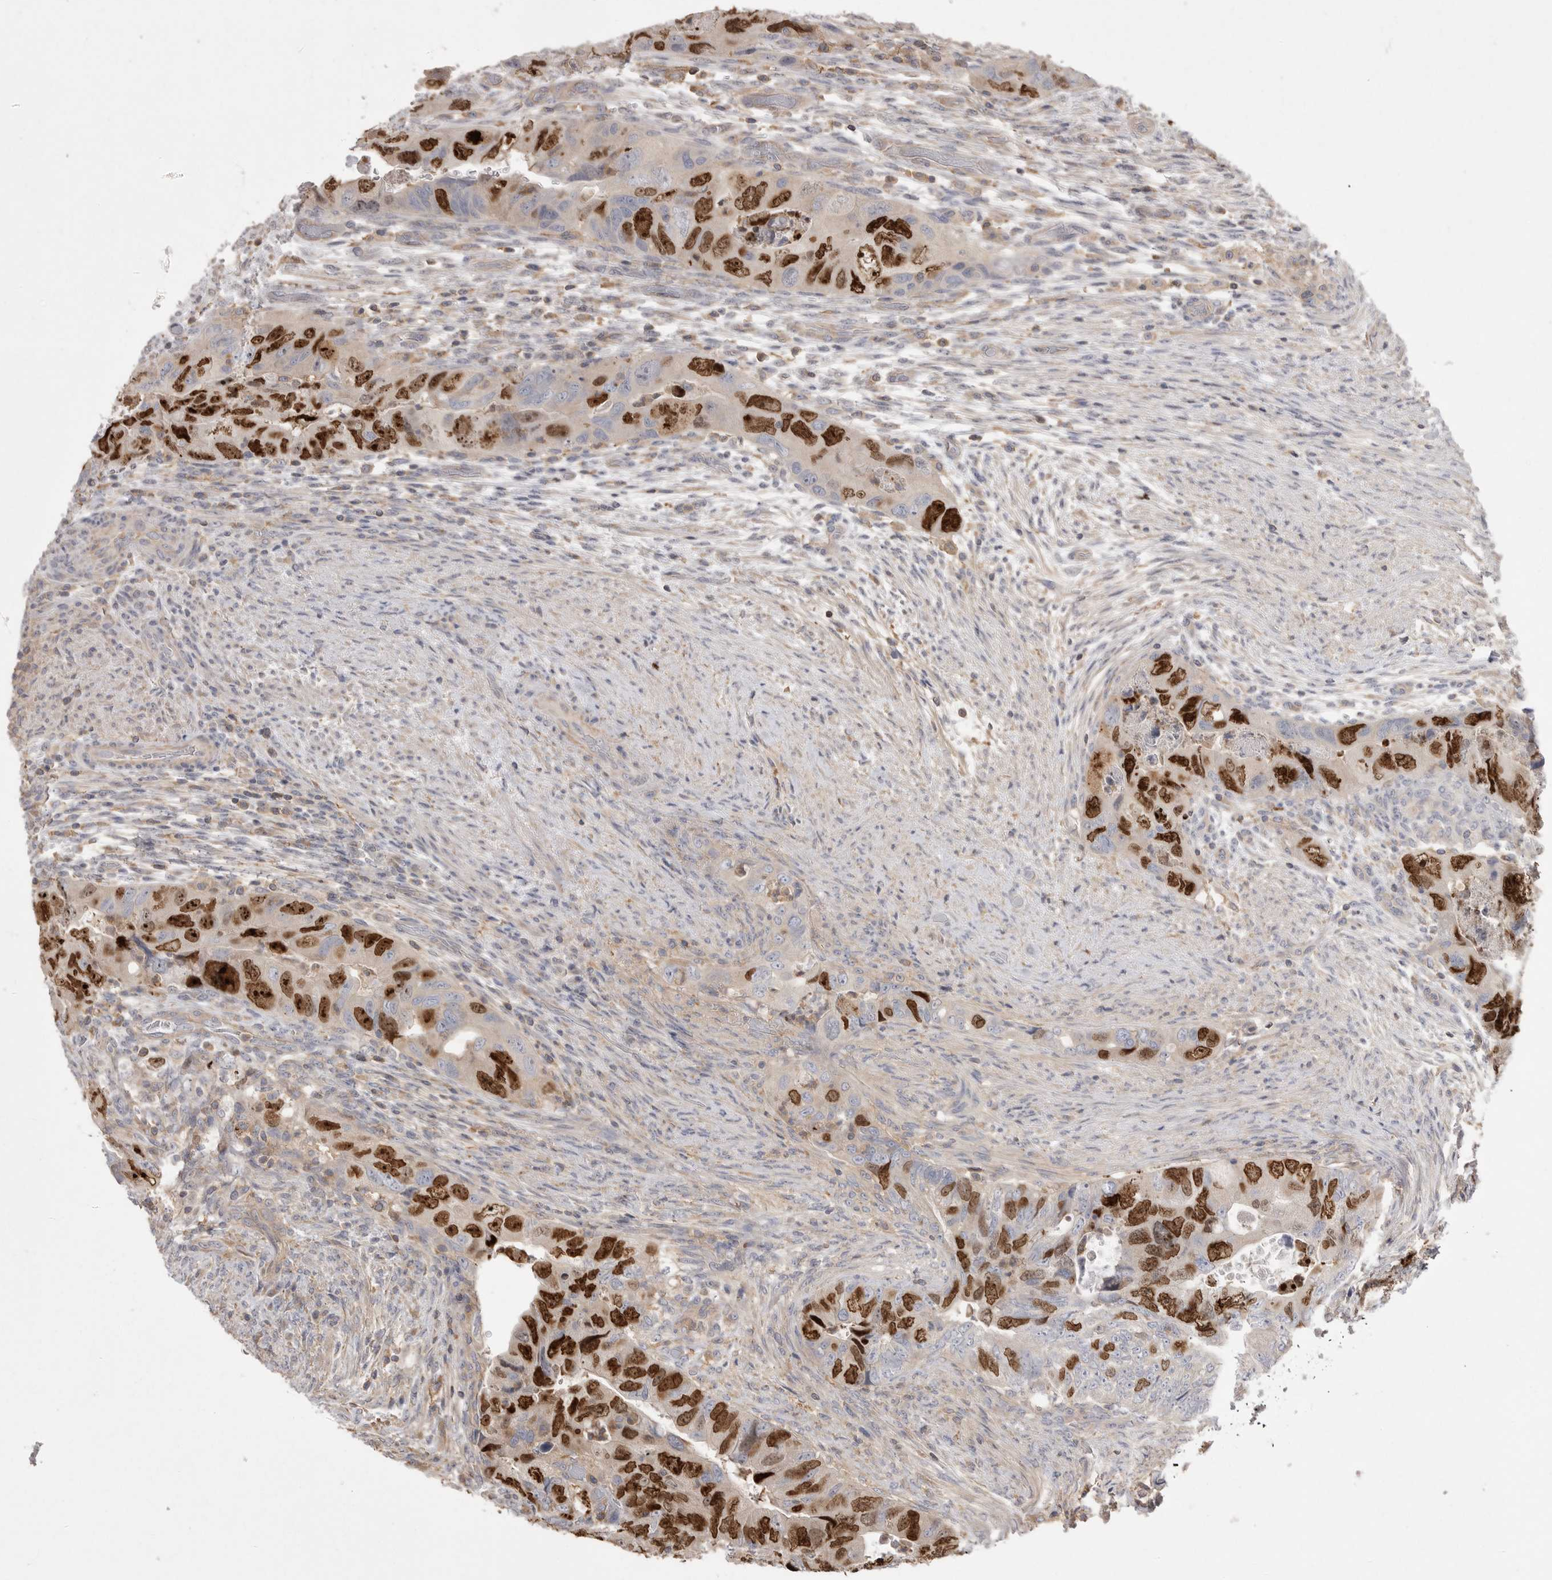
{"staining": {"intensity": "strong", "quantity": "25%-75%", "location": "nuclear"}, "tissue": "colorectal cancer", "cell_type": "Tumor cells", "image_type": "cancer", "snomed": [{"axis": "morphology", "description": "Adenocarcinoma, NOS"}, {"axis": "topography", "description": "Rectum"}], "caption": "Colorectal cancer (adenocarcinoma) tissue shows strong nuclear expression in approximately 25%-75% of tumor cells", "gene": "TOP2A", "patient": {"sex": "male", "age": 63}}